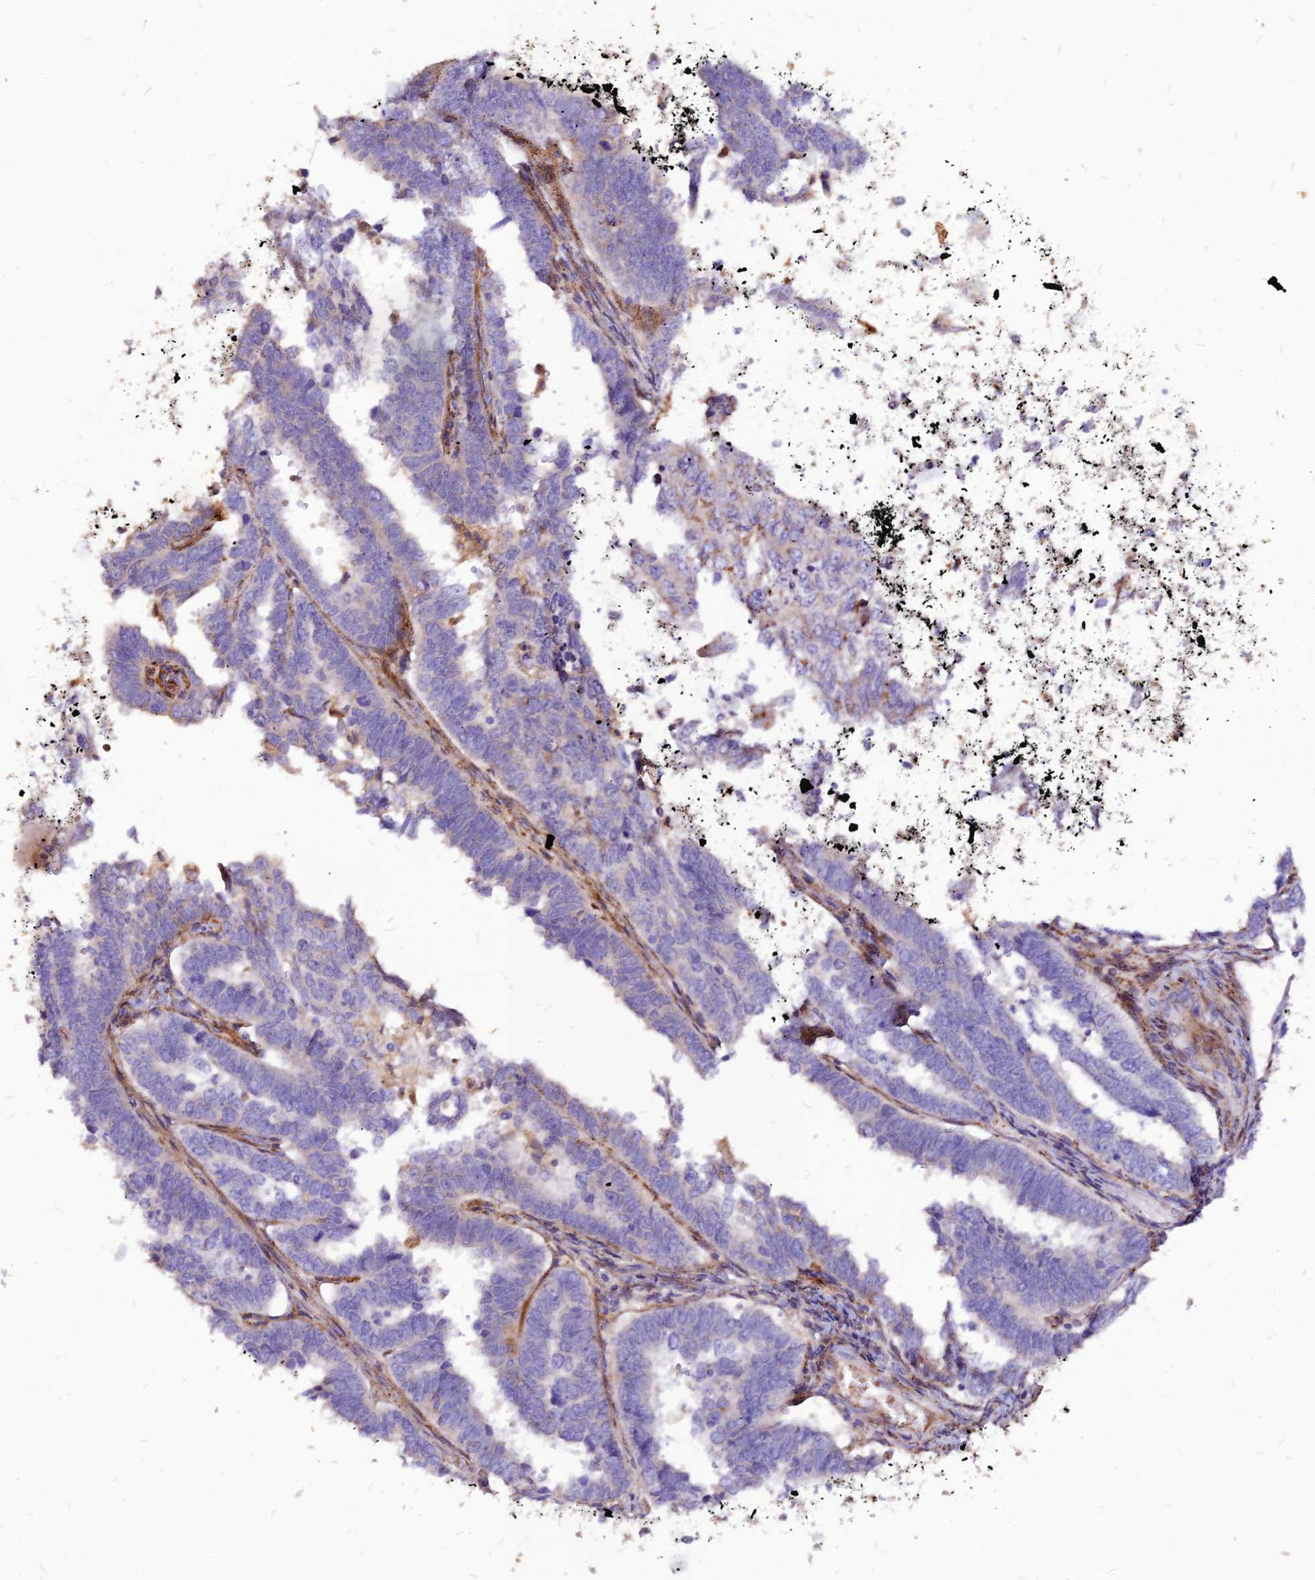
{"staining": {"intensity": "negative", "quantity": "none", "location": "none"}, "tissue": "endometrial cancer", "cell_type": "Tumor cells", "image_type": "cancer", "snomed": [{"axis": "morphology", "description": "Adenocarcinoma, NOS"}, {"axis": "topography", "description": "Endometrium"}], "caption": "Endometrial cancer (adenocarcinoma) stained for a protein using IHC shows no expression tumor cells.", "gene": "RIMOC1", "patient": {"sex": "female", "age": 75}}